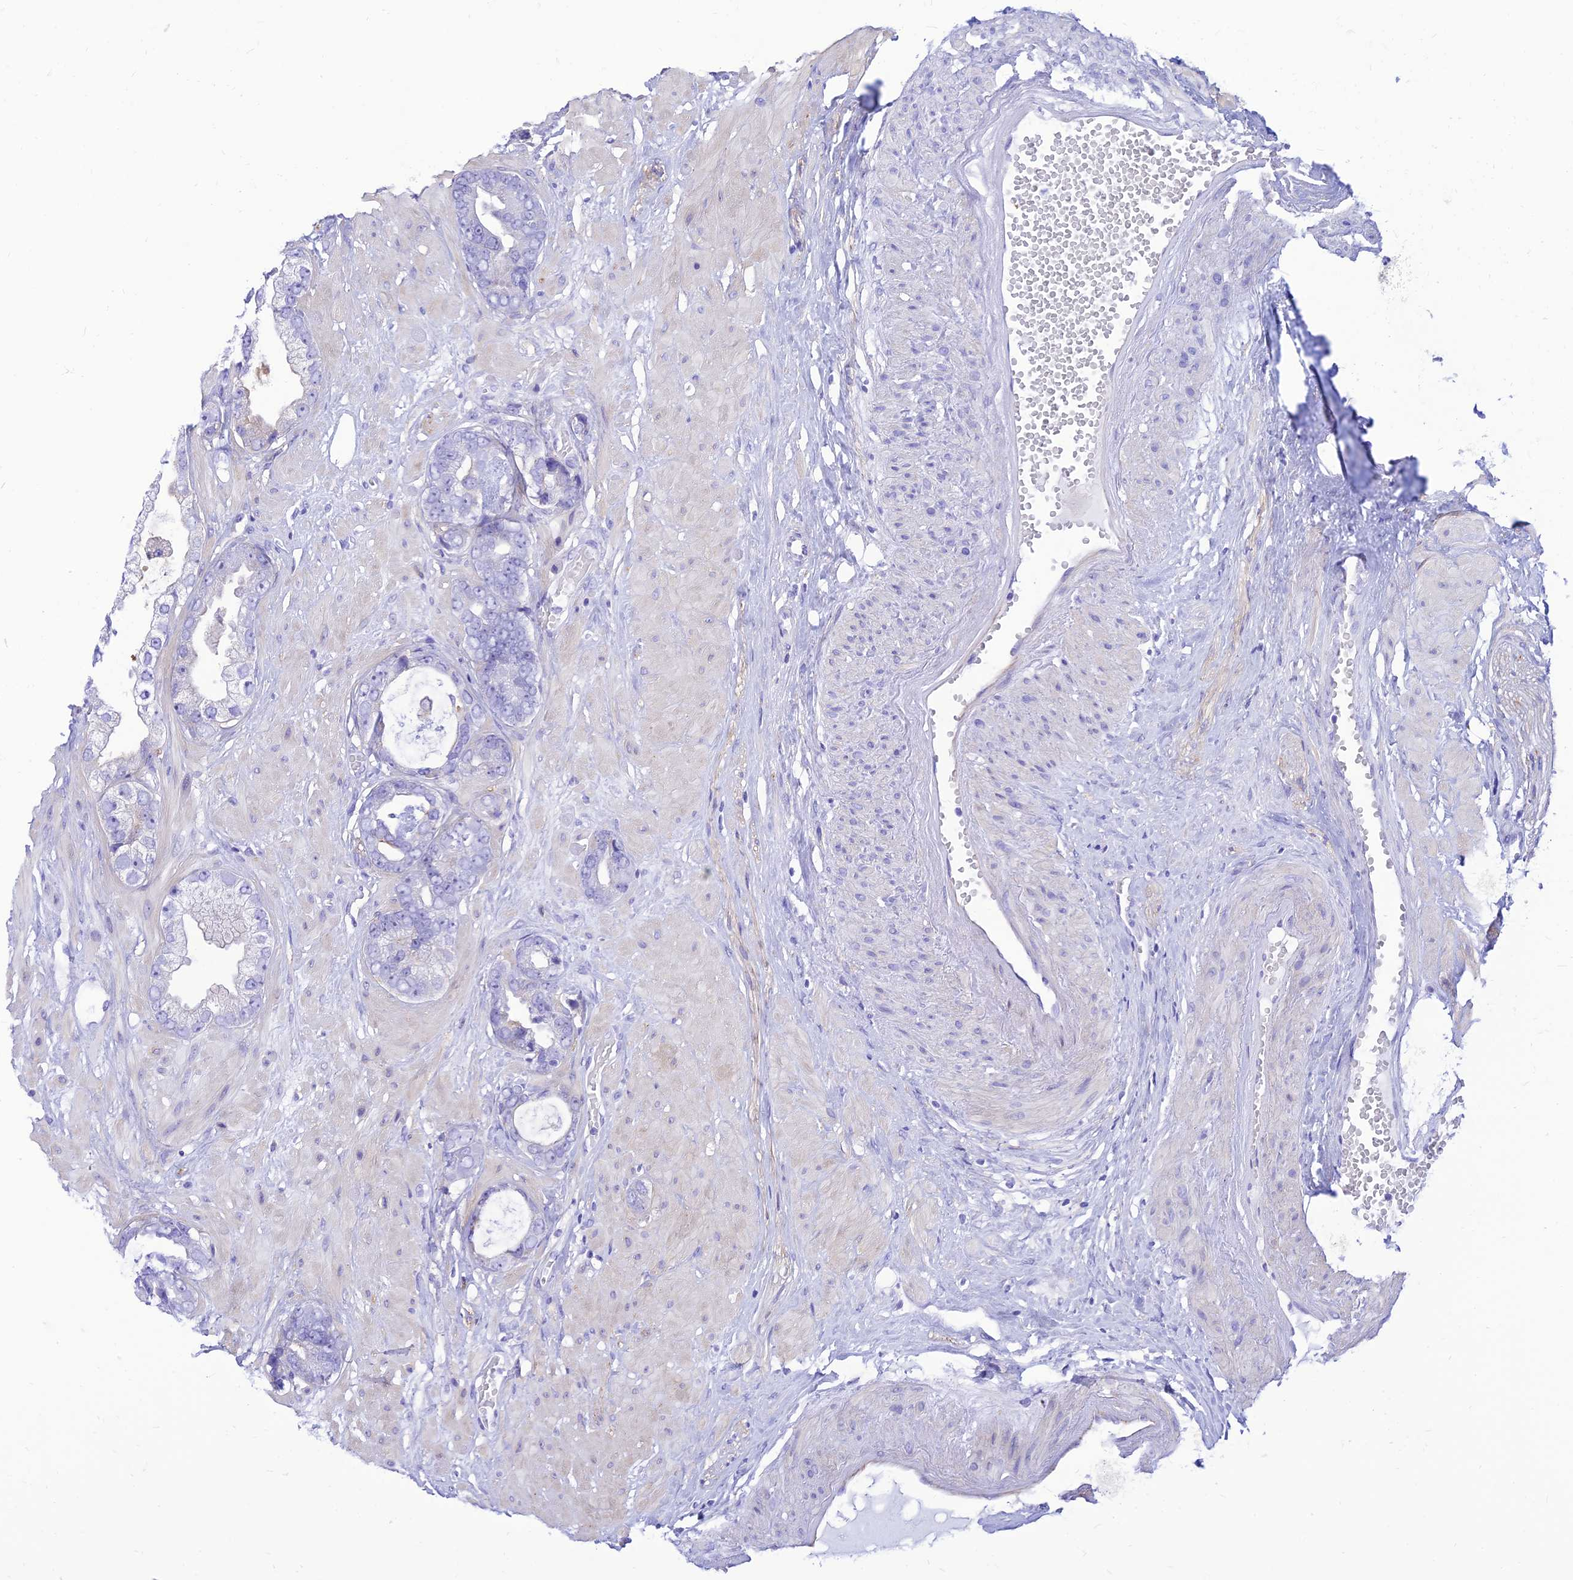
{"staining": {"intensity": "negative", "quantity": "none", "location": "none"}, "tissue": "prostate cancer", "cell_type": "Tumor cells", "image_type": "cancer", "snomed": [{"axis": "morphology", "description": "Adenocarcinoma, Low grade"}, {"axis": "topography", "description": "Prostate"}], "caption": "The photomicrograph exhibits no significant expression in tumor cells of prostate adenocarcinoma (low-grade).", "gene": "PRNP", "patient": {"sex": "male", "age": 64}}